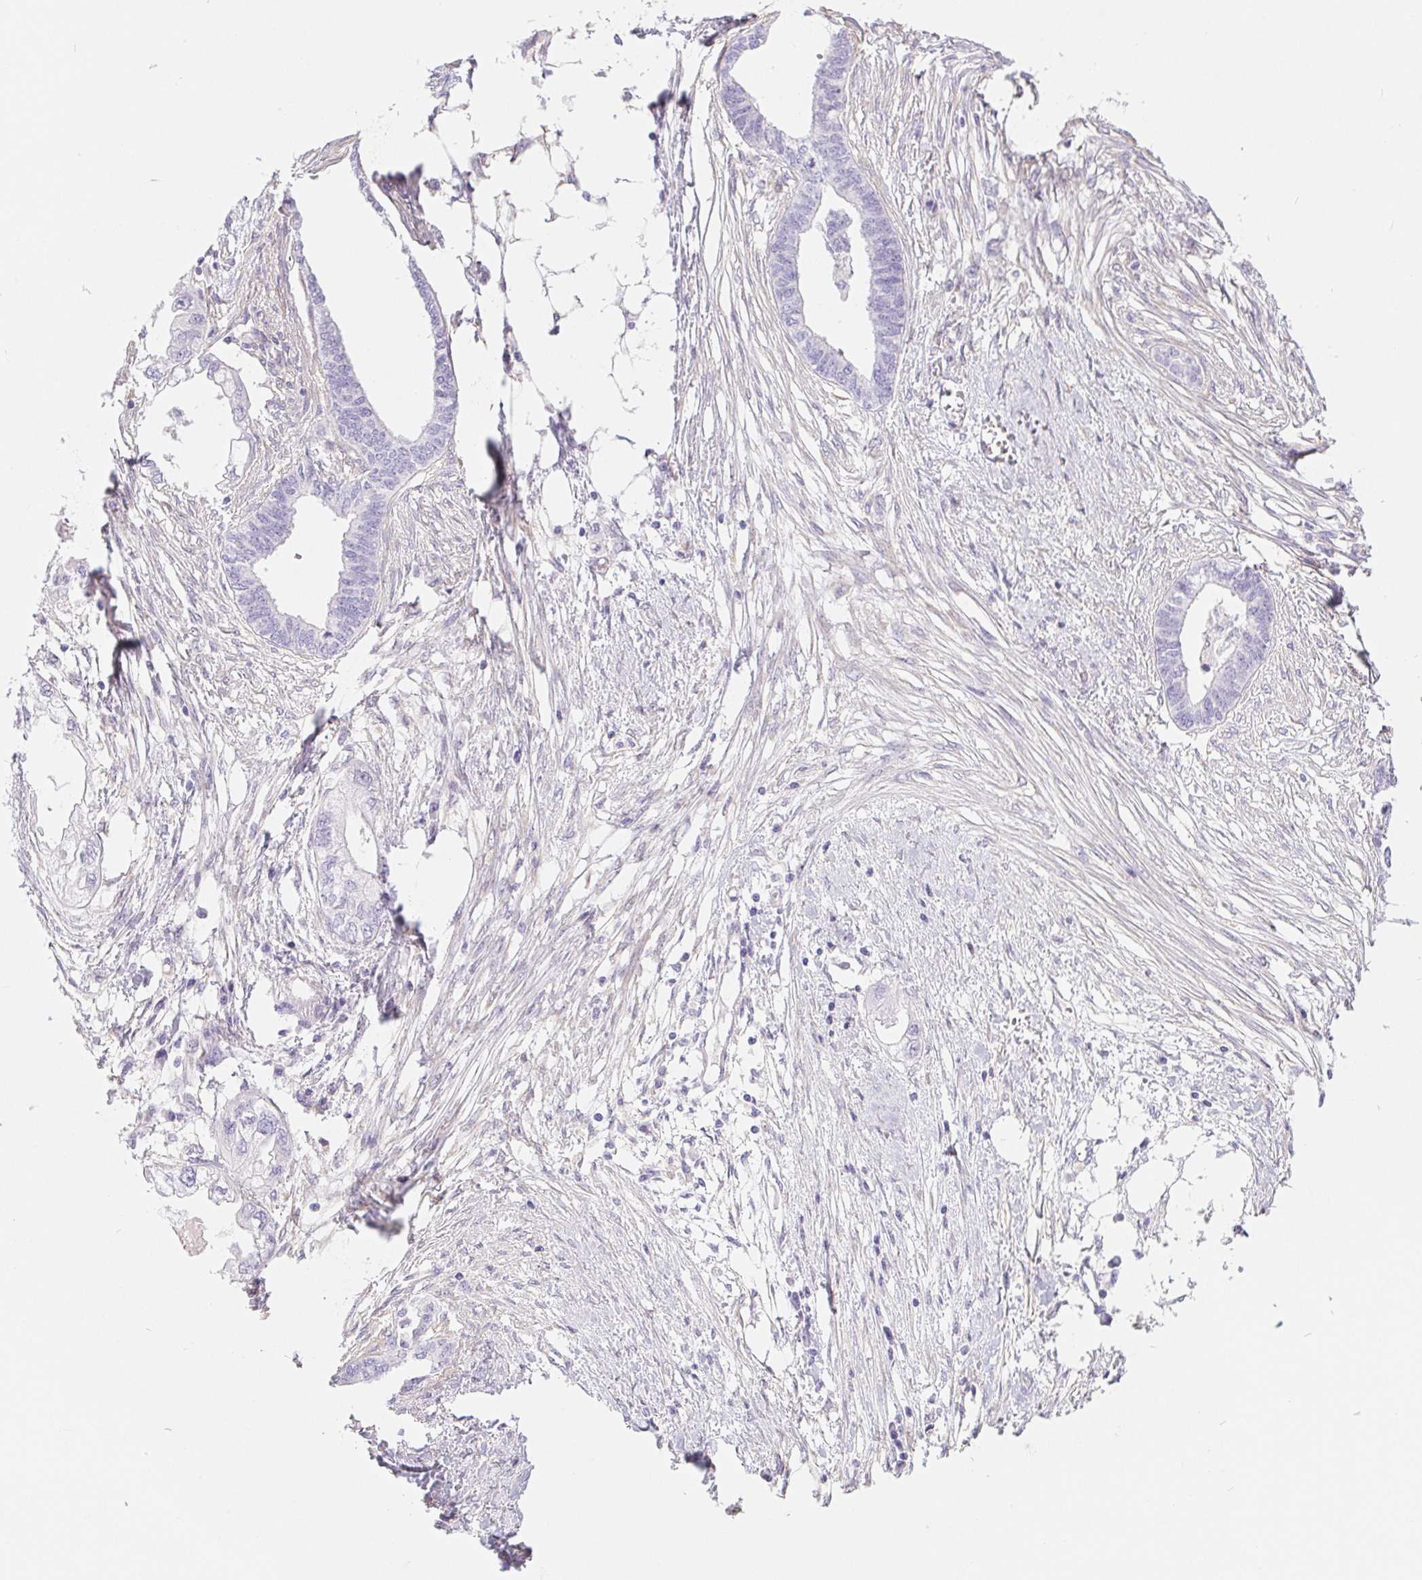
{"staining": {"intensity": "negative", "quantity": "none", "location": "none"}, "tissue": "endometrial cancer", "cell_type": "Tumor cells", "image_type": "cancer", "snomed": [{"axis": "morphology", "description": "Adenocarcinoma, NOS"}, {"axis": "morphology", "description": "Adenocarcinoma, metastatic, NOS"}, {"axis": "topography", "description": "Adipose tissue"}, {"axis": "topography", "description": "Endometrium"}], "caption": "Tumor cells are negative for protein expression in human endometrial adenocarcinoma.", "gene": "PNLIP", "patient": {"sex": "female", "age": 67}}